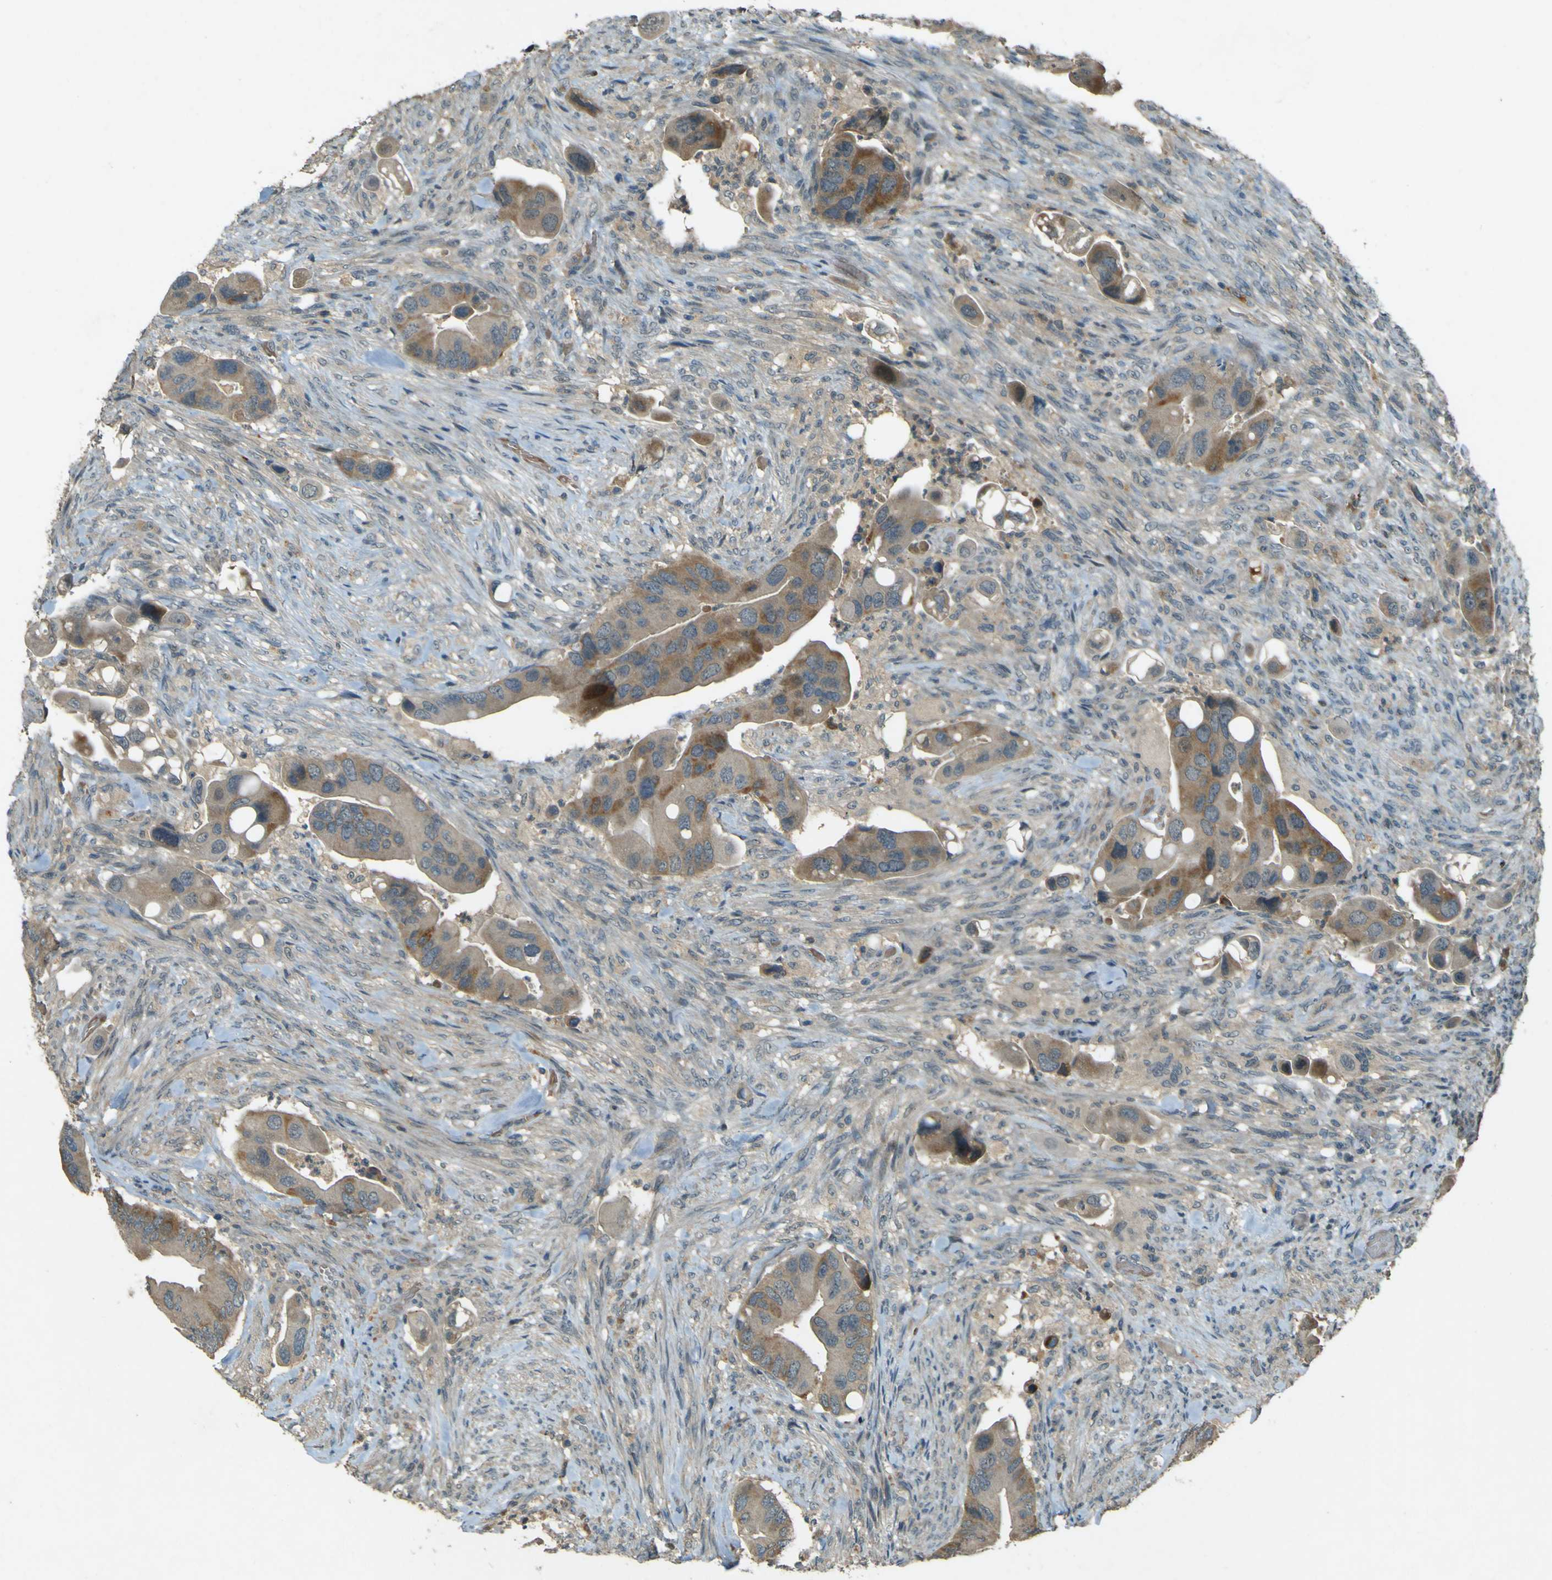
{"staining": {"intensity": "weak", "quantity": ">75%", "location": "cytoplasmic/membranous"}, "tissue": "colorectal cancer", "cell_type": "Tumor cells", "image_type": "cancer", "snomed": [{"axis": "morphology", "description": "Adenocarcinoma, NOS"}, {"axis": "topography", "description": "Rectum"}], "caption": "High-magnification brightfield microscopy of colorectal adenocarcinoma stained with DAB (brown) and counterstained with hematoxylin (blue). tumor cells exhibit weak cytoplasmic/membranous expression is identified in about>75% of cells.", "gene": "MPDZ", "patient": {"sex": "female", "age": 57}}